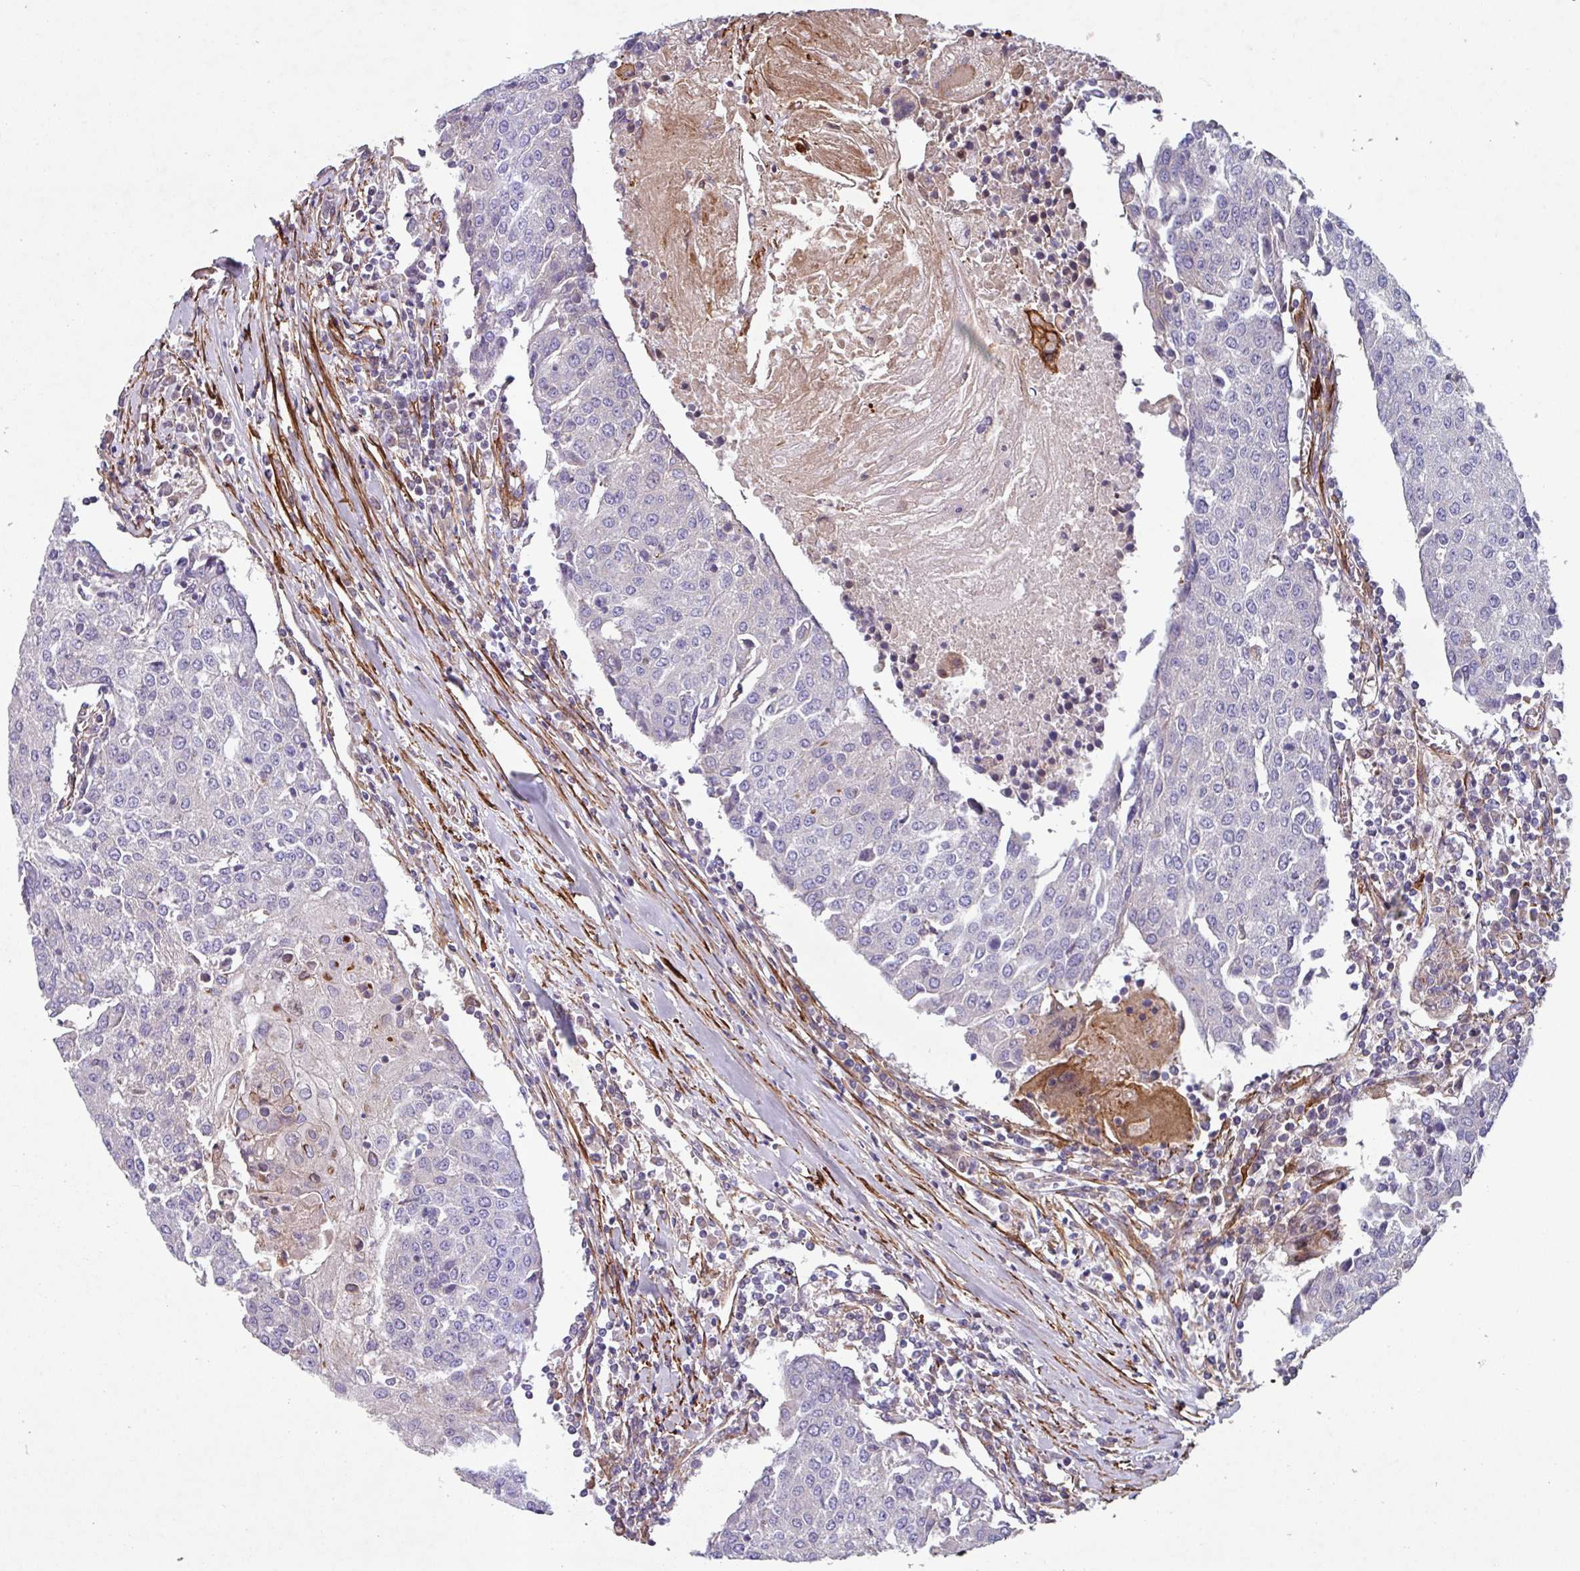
{"staining": {"intensity": "negative", "quantity": "none", "location": "none"}, "tissue": "urothelial cancer", "cell_type": "Tumor cells", "image_type": "cancer", "snomed": [{"axis": "morphology", "description": "Urothelial carcinoma, High grade"}, {"axis": "topography", "description": "Urinary bladder"}], "caption": "High-grade urothelial carcinoma was stained to show a protein in brown. There is no significant staining in tumor cells. (Immunohistochemistry, brightfield microscopy, high magnification).", "gene": "ATP2C2", "patient": {"sex": "female", "age": 85}}